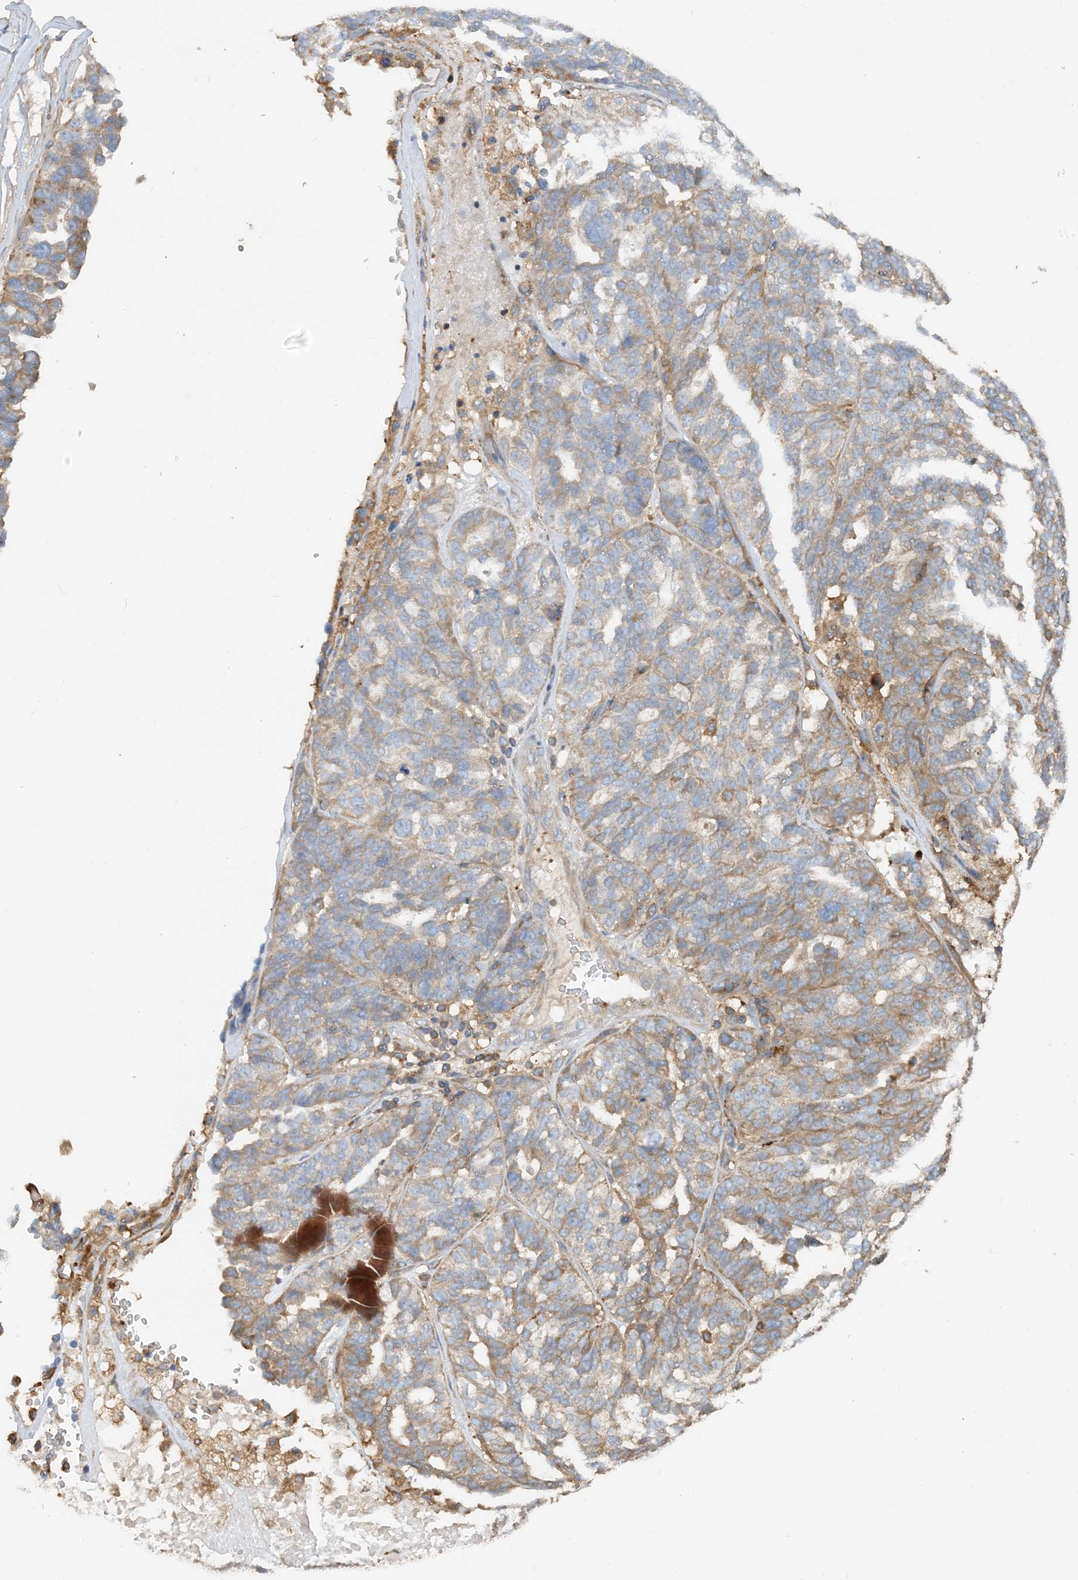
{"staining": {"intensity": "weak", "quantity": "25%-75%", "location": "cytoplasmic/membranous"}, "tissue": "ovarian cancer", "cell_type": "Tumor cells", "image_type": "cancer", "snomed": [{"axis": "morphology", "description": "Cystadenocarcinoma, serous, NOS"}, {"axis": "topography", "description": "Ovary"}], "caption": "Protein staining of ovarian serous cystadenocarcinoma tissue demonstrates weak cytoplasmic/membranous expression in about 25%-75% of tumor cells.", "gene": "SFMBT2", "patient": {"sex": "female", "age": 59}}